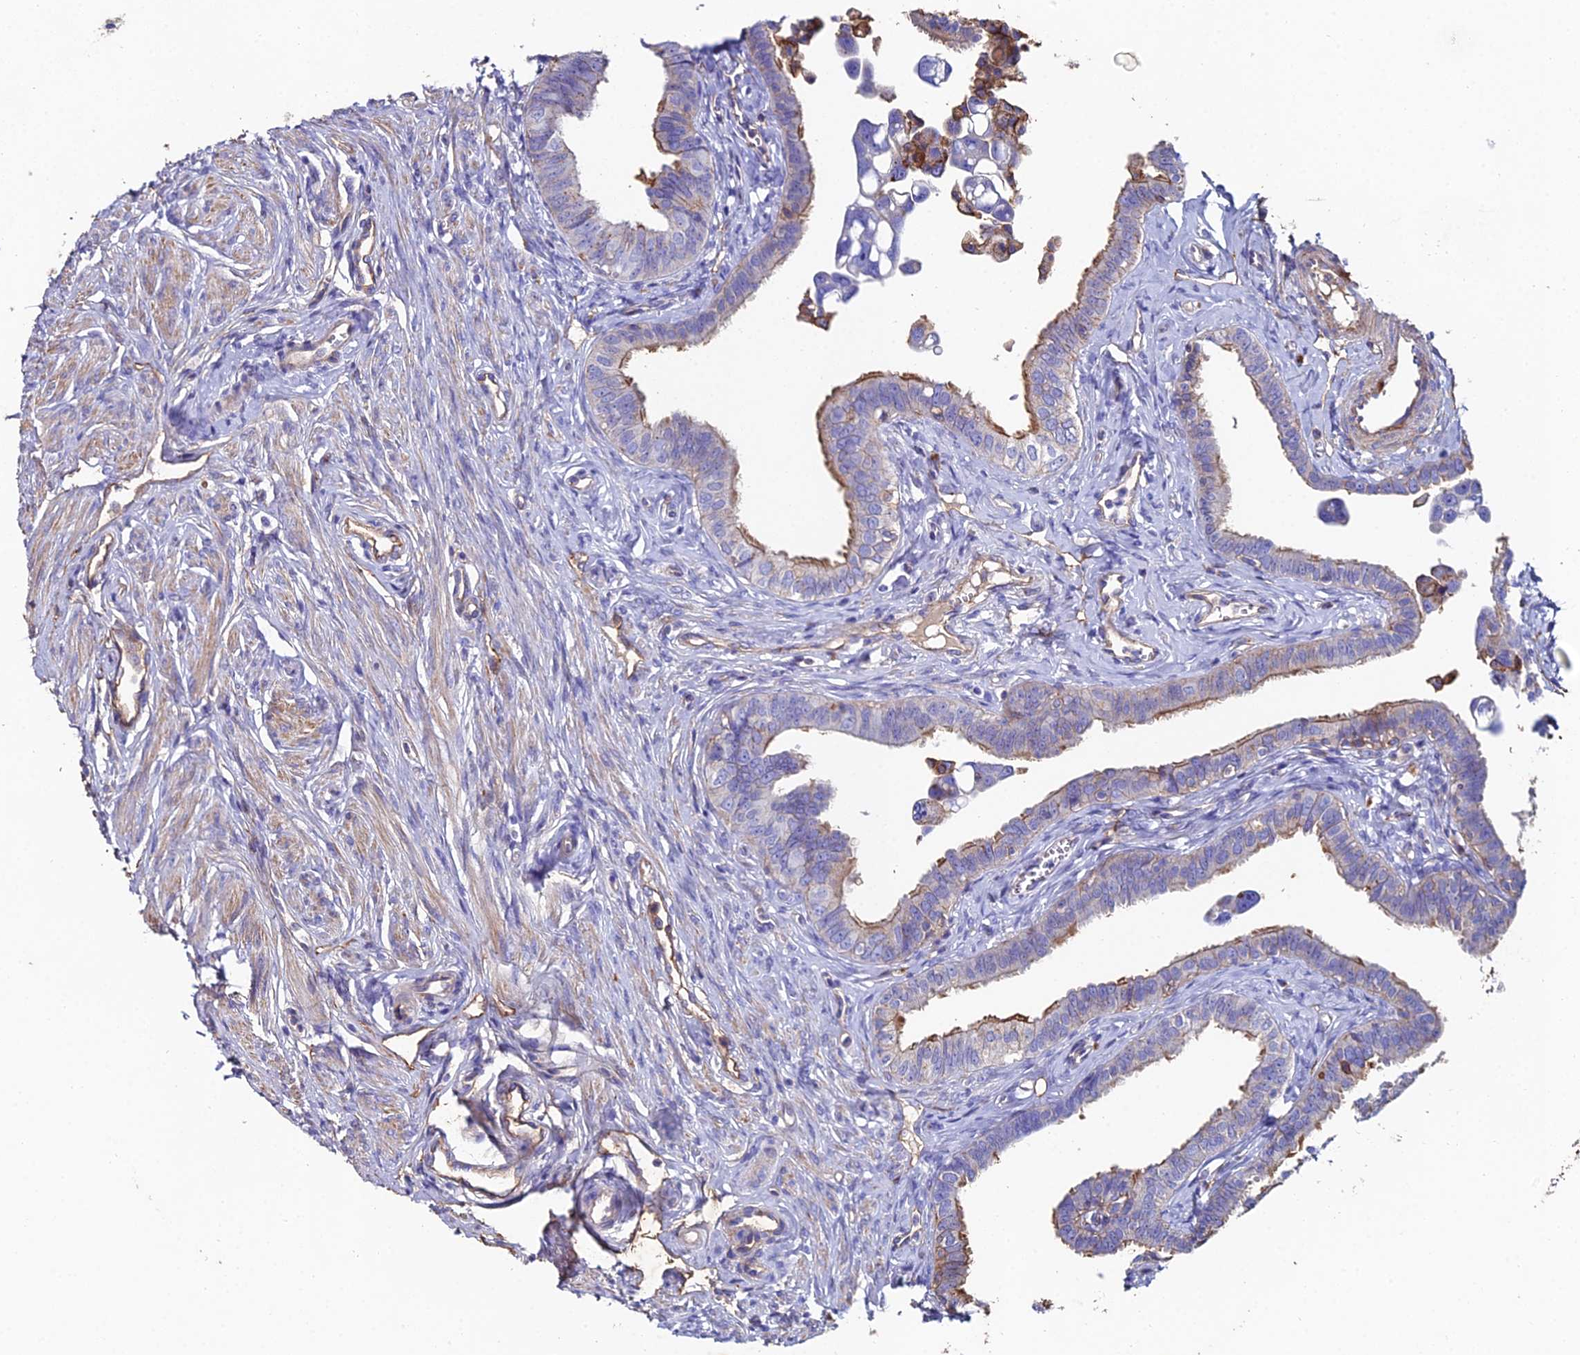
{"staining": {"intensity": "moderate", "quantity": "<25%", "location": "cytoplasmic/membranous"}, "tissue": "fallopian tube", "cell_type": "Glandular cells", "image_type": "normal", "snomed": [{"axis": "morphology", "description": "Normal tissue, NOS"}, {"axis": "morphology", "description": "Carcinoma, NOS"}, {"axis": "topography", "description": "Fallopian tube"}, {"axis": "topography", "description": "Ovary"}], "caption": "DAB immunohistochemical staining of normal human fallopian tube displays moderate cytoplasmic/membranous protein staining in approximately <25% of glandular cells. (brown staining indicates protein expression, while blue staining denotes nuclei).", "gene": "C6", "patient": {"sex": "female", "age": 59}}